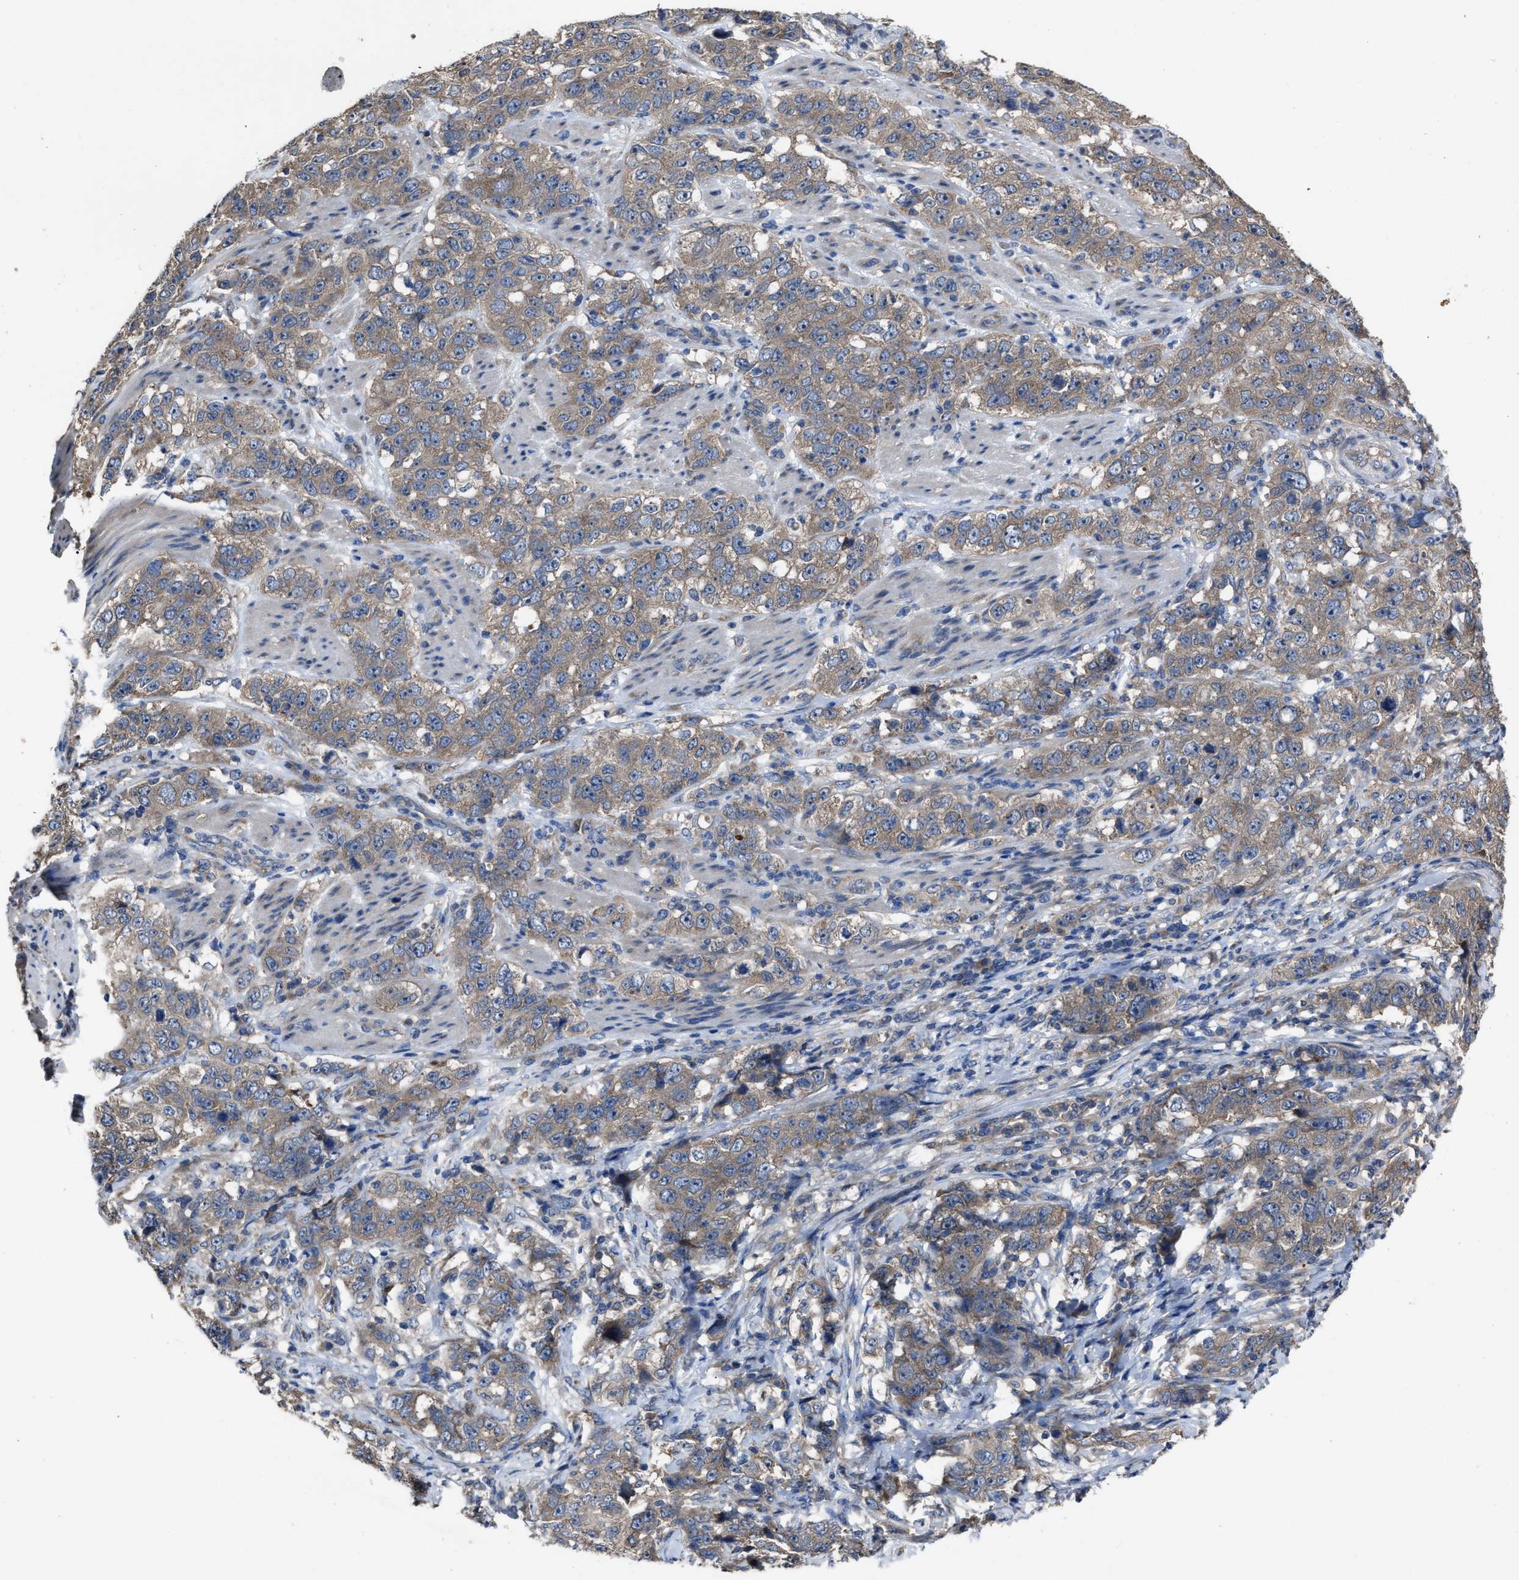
{"staining": {"intensity": "weak", "quantity": "<25%", "location": "cytoplasmic/membranous"}, "tissue": "stomach cancer", "cell_type": "Tumor cells", "image_type": "cancer", "snomed": [{"axis": "morphology", "description": "Adenocarcinoma, NOS"}, {"axis": "topography", "description": "Stomach"}], "caption": "Immunohistochemistry of stomach cancer (adenocarcinoma) exhibits no expression in tumor cells. The staining was performed using DAB to visualize the protein expression in brown, while the nuclei were stained in blue with hematoxylin (Magnification: 20x).", "gene": "UPF1", "patient": {"sex": "male", "age": 48}}